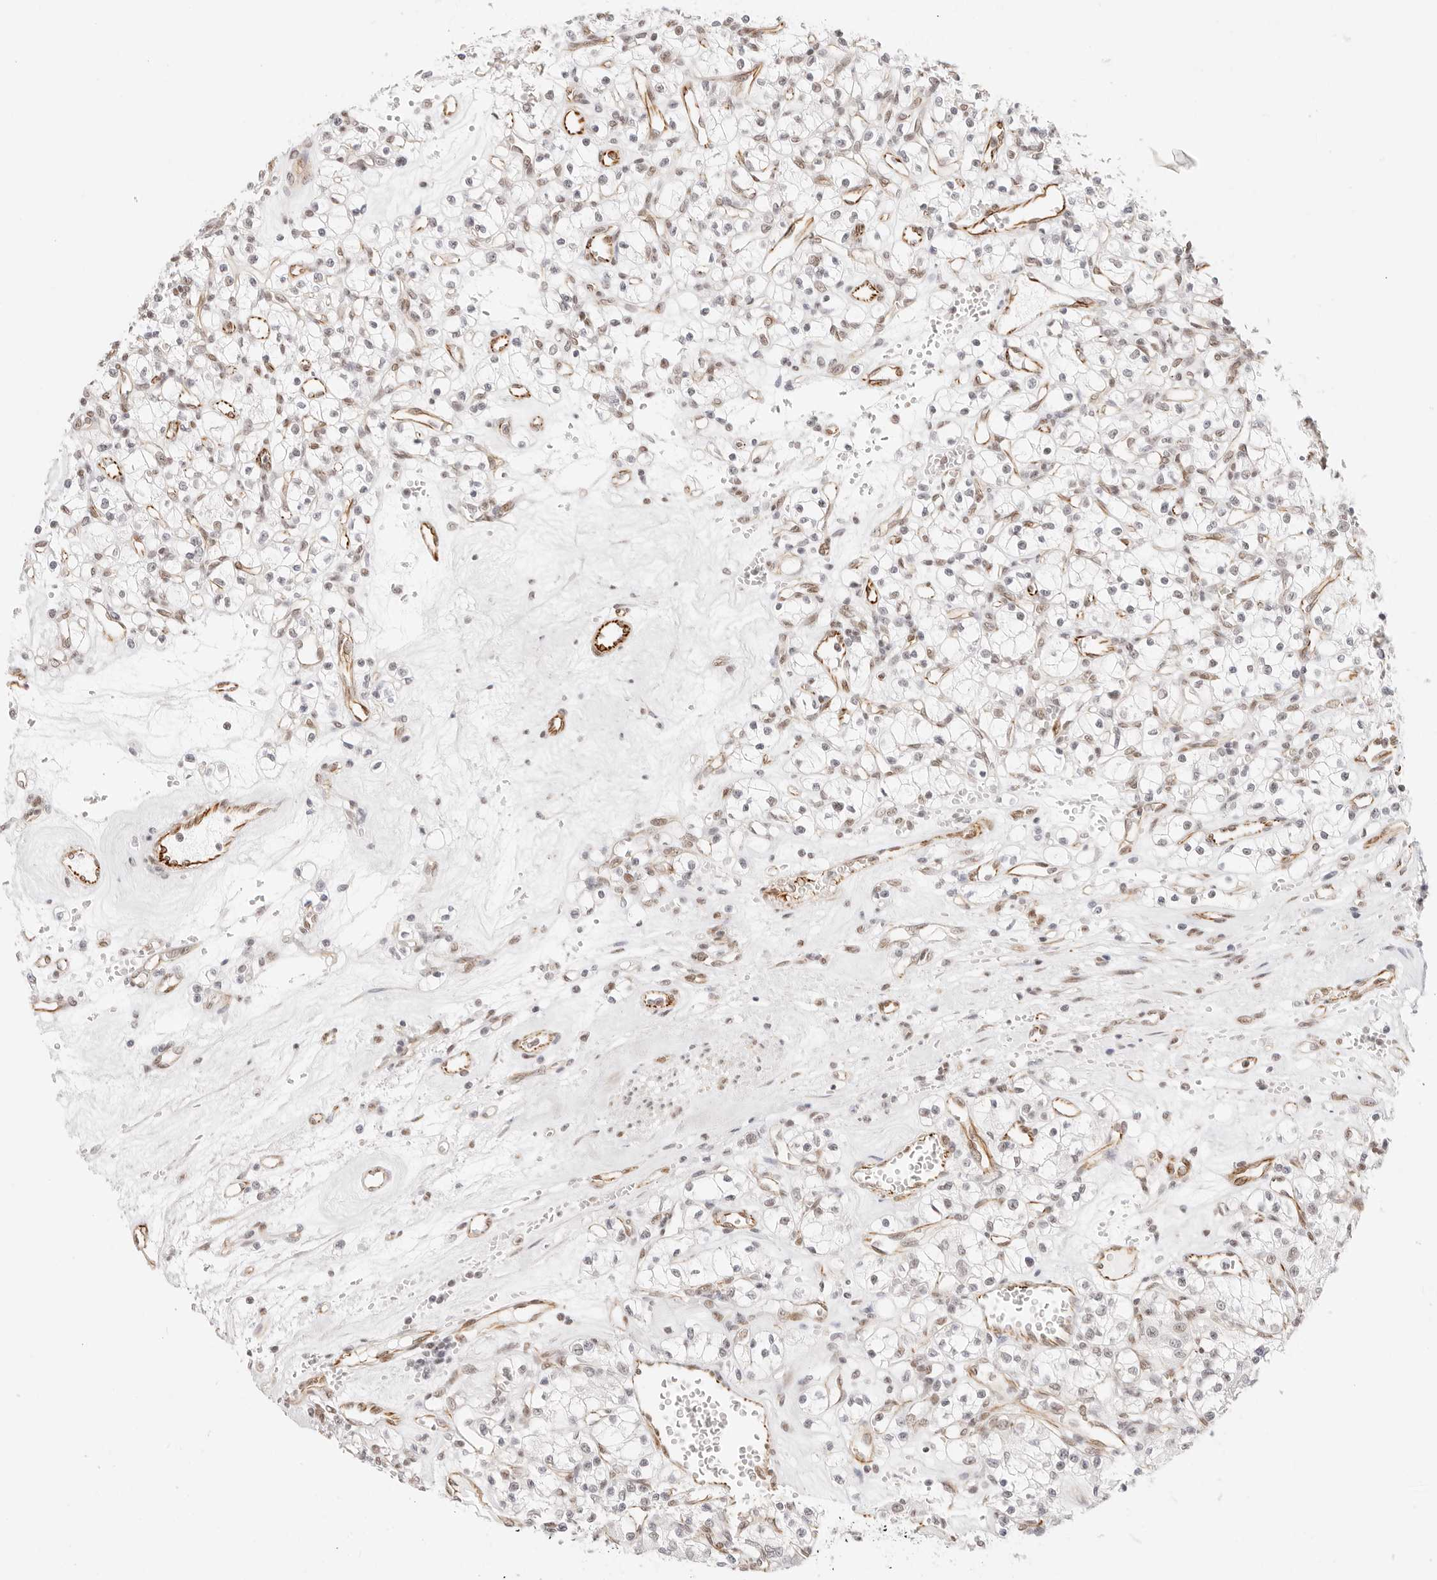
{"staining": {"intensity": "weak", "quantity": "<25%", "location": "nuclear"}, "tissue": "renal cancer", "cell_type": "Tumor cells", "image_type": "cancer", "snomed": [{"axis": "morphology", "description": "Adenocarcinoma, NOS"}, {"axis": "topography", "description": "Kidney"}], "caption": "DAB immunohistochemical staining of renal cancer displays no significant staining in tumor cells. (DAB IHC, high magnification).", "gene": "ZC3H11A", "patient": {"sex": "female", "age": 59}}